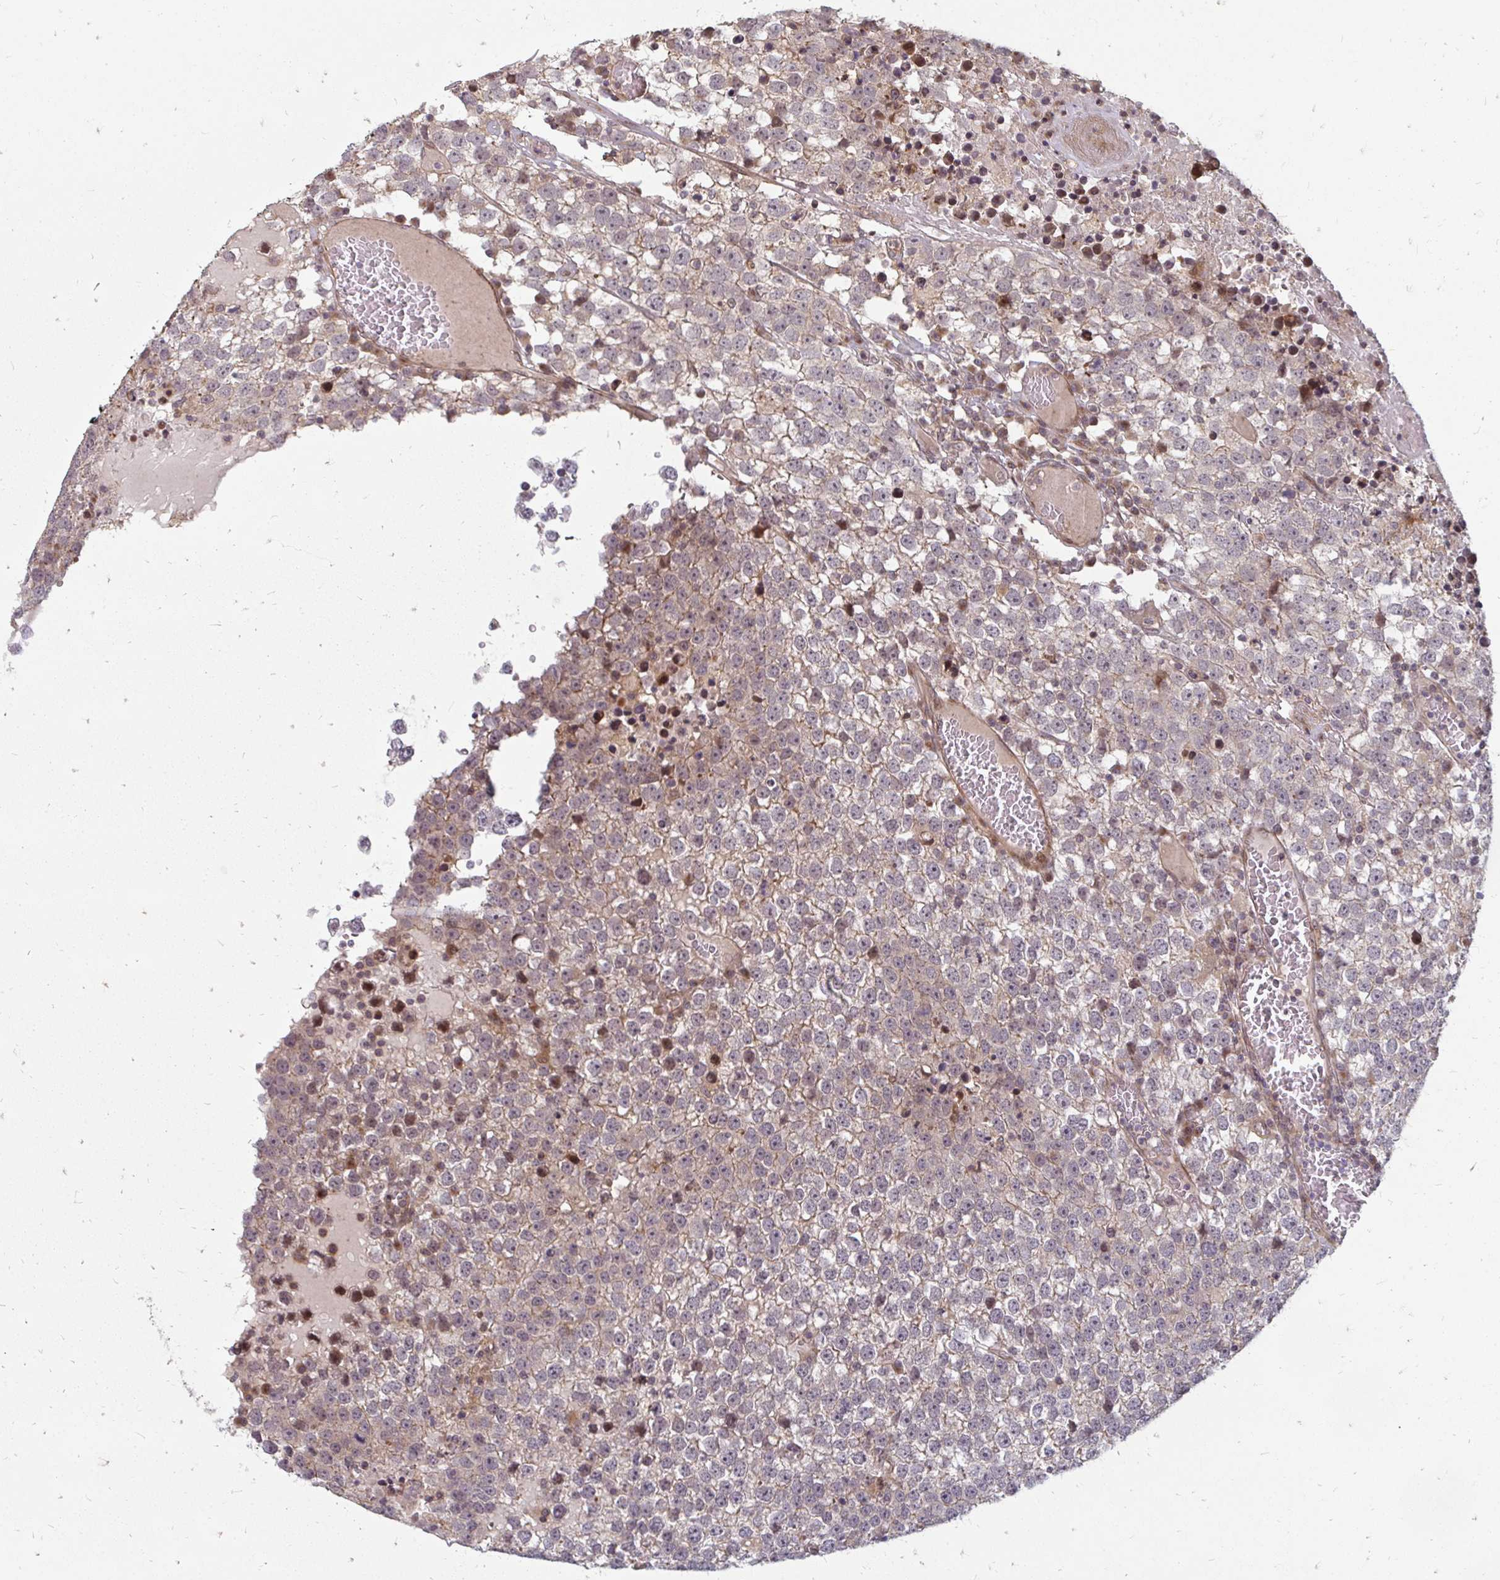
{"staining": {"intensity": "negative", "quantity": "none", "location": "none"}, "tissue": "testis cancer", "cell_type": "Tumor cells", "image_type": "cancer", "snomed": [{"axis": "morphology", "description": "Seminoma, NOS"}, {"axis": "topography", "description": "Testis"}], "caption": "This is an immunohistochemistry image of testis seminoma. There is no staining in tumor cells.", "gene": "ZNF285", "patient": {"sex": "male", "age": 65}}